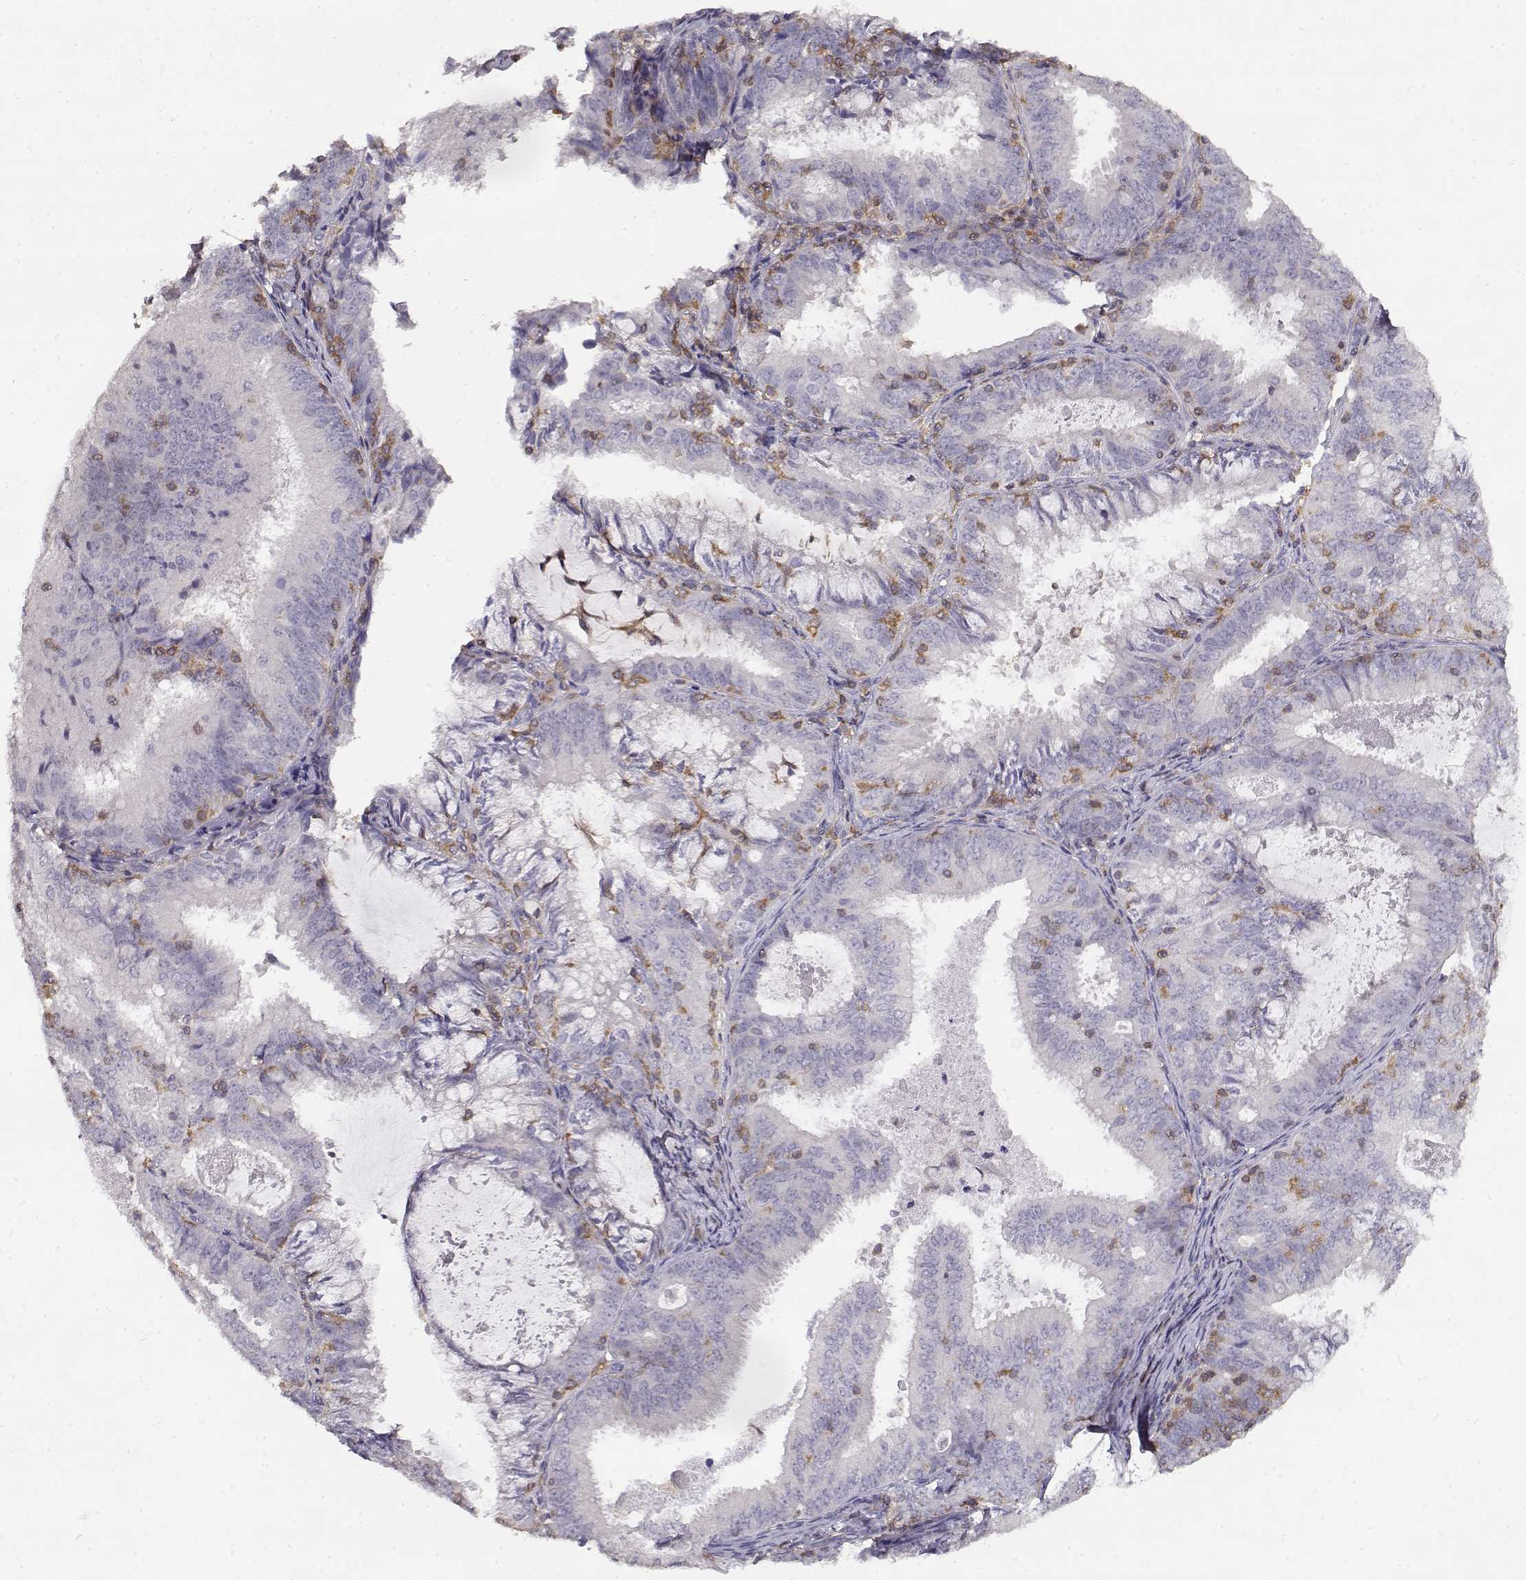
{"staining": {"intensity": "negative", "quantity": "none", "location": "none"}, "tissue": "endometrial cancer", "cell_type": "Tumor cells", "image_type": "cancer", "snomed": [{"axis": "morphology", "description": "Adenocarcinoma, NOS"}, {"axis": "topography", "description": "Endometrium"}], "caption": "Tumor cells show no significant protein expression in endometrial adenocarcinoma.", "gene": "VAV1", "patient": {"sex": "female", "age": 57}}